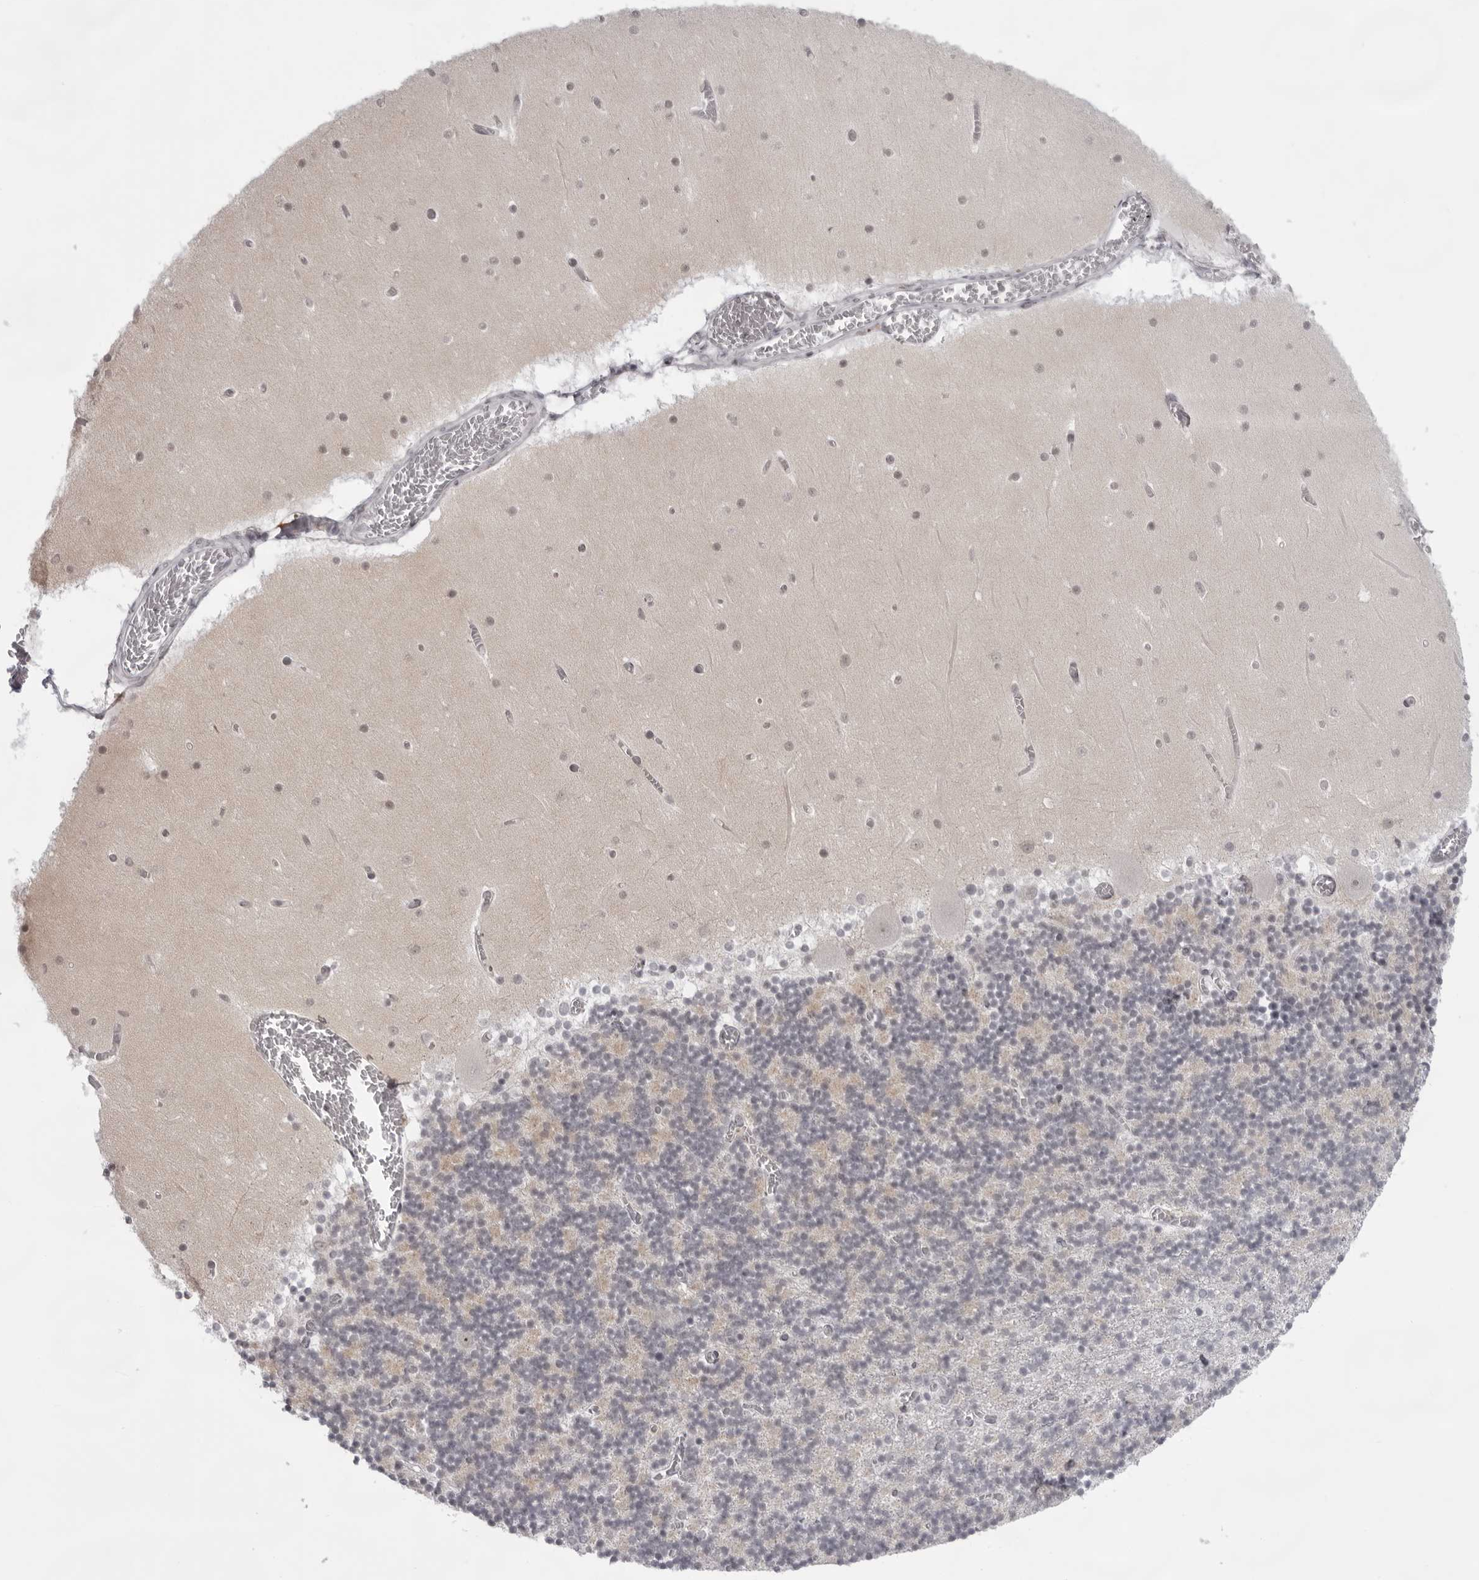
{"staining": {"intensity": "weak", "quantity": "25%-75%", "location": "cytoplasmic/membranous"}, "tissue": "cerebellum", "cell_type": "Cells in granular layer", "image_type": "normal", "snomed": [{"axis": "morphology", "description": "Normal tissue, NOS"}, {"axis": "topography", "description": "Cerebellum"}], "caption": "Immunohistochemical staining of unremarkable cerebellum displays 25%-75% levels of weak cytoplasmic/membranous protein expression in about 25%-75% of cells in granular layer. (Stains: DAB in brown, nuclei in blue, Microscopy: brightfield microscopy at high magnification).", "gene": "EXOSC10", "patient": {"sex": "female", "age": 28}}